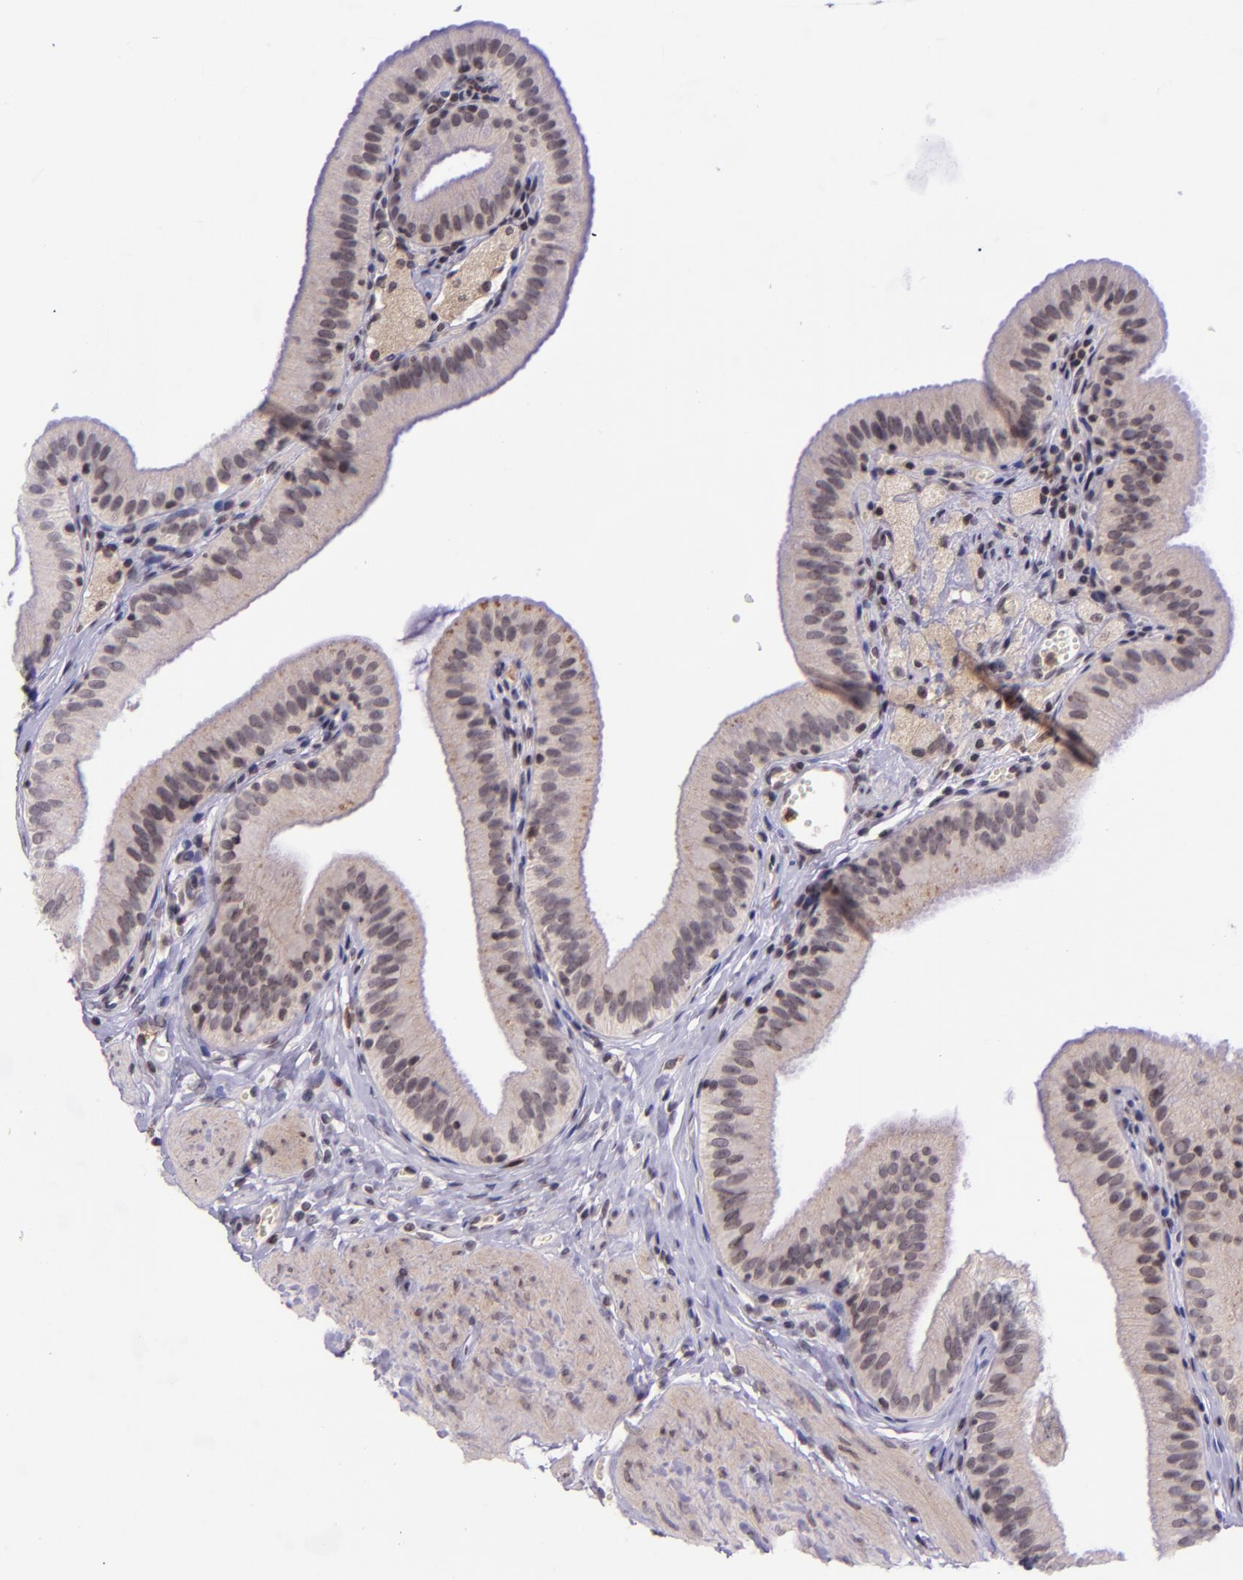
{"staining": {"intensity": "weak", "quantity": "25%-75%", "location": "cytoplasmic/membranous"}, "tissue": "gallbladder", "cell_type": "Glandular cells", "image_type": "normal", "snomed": [{"axis": "morphology", "description": "Normal tissue, NOS"}, {"axis": "topography", "description": "Gallbladder"}], "caption": "Immunohistochemistry (IHC) (DAB) staining of benign human gallbladder shows weak cytoplasmic/membranous protein expression in about 25%-75% of glandular cells.", "gene": "SELL", "patient": {"sex": "female", "age": 24}}